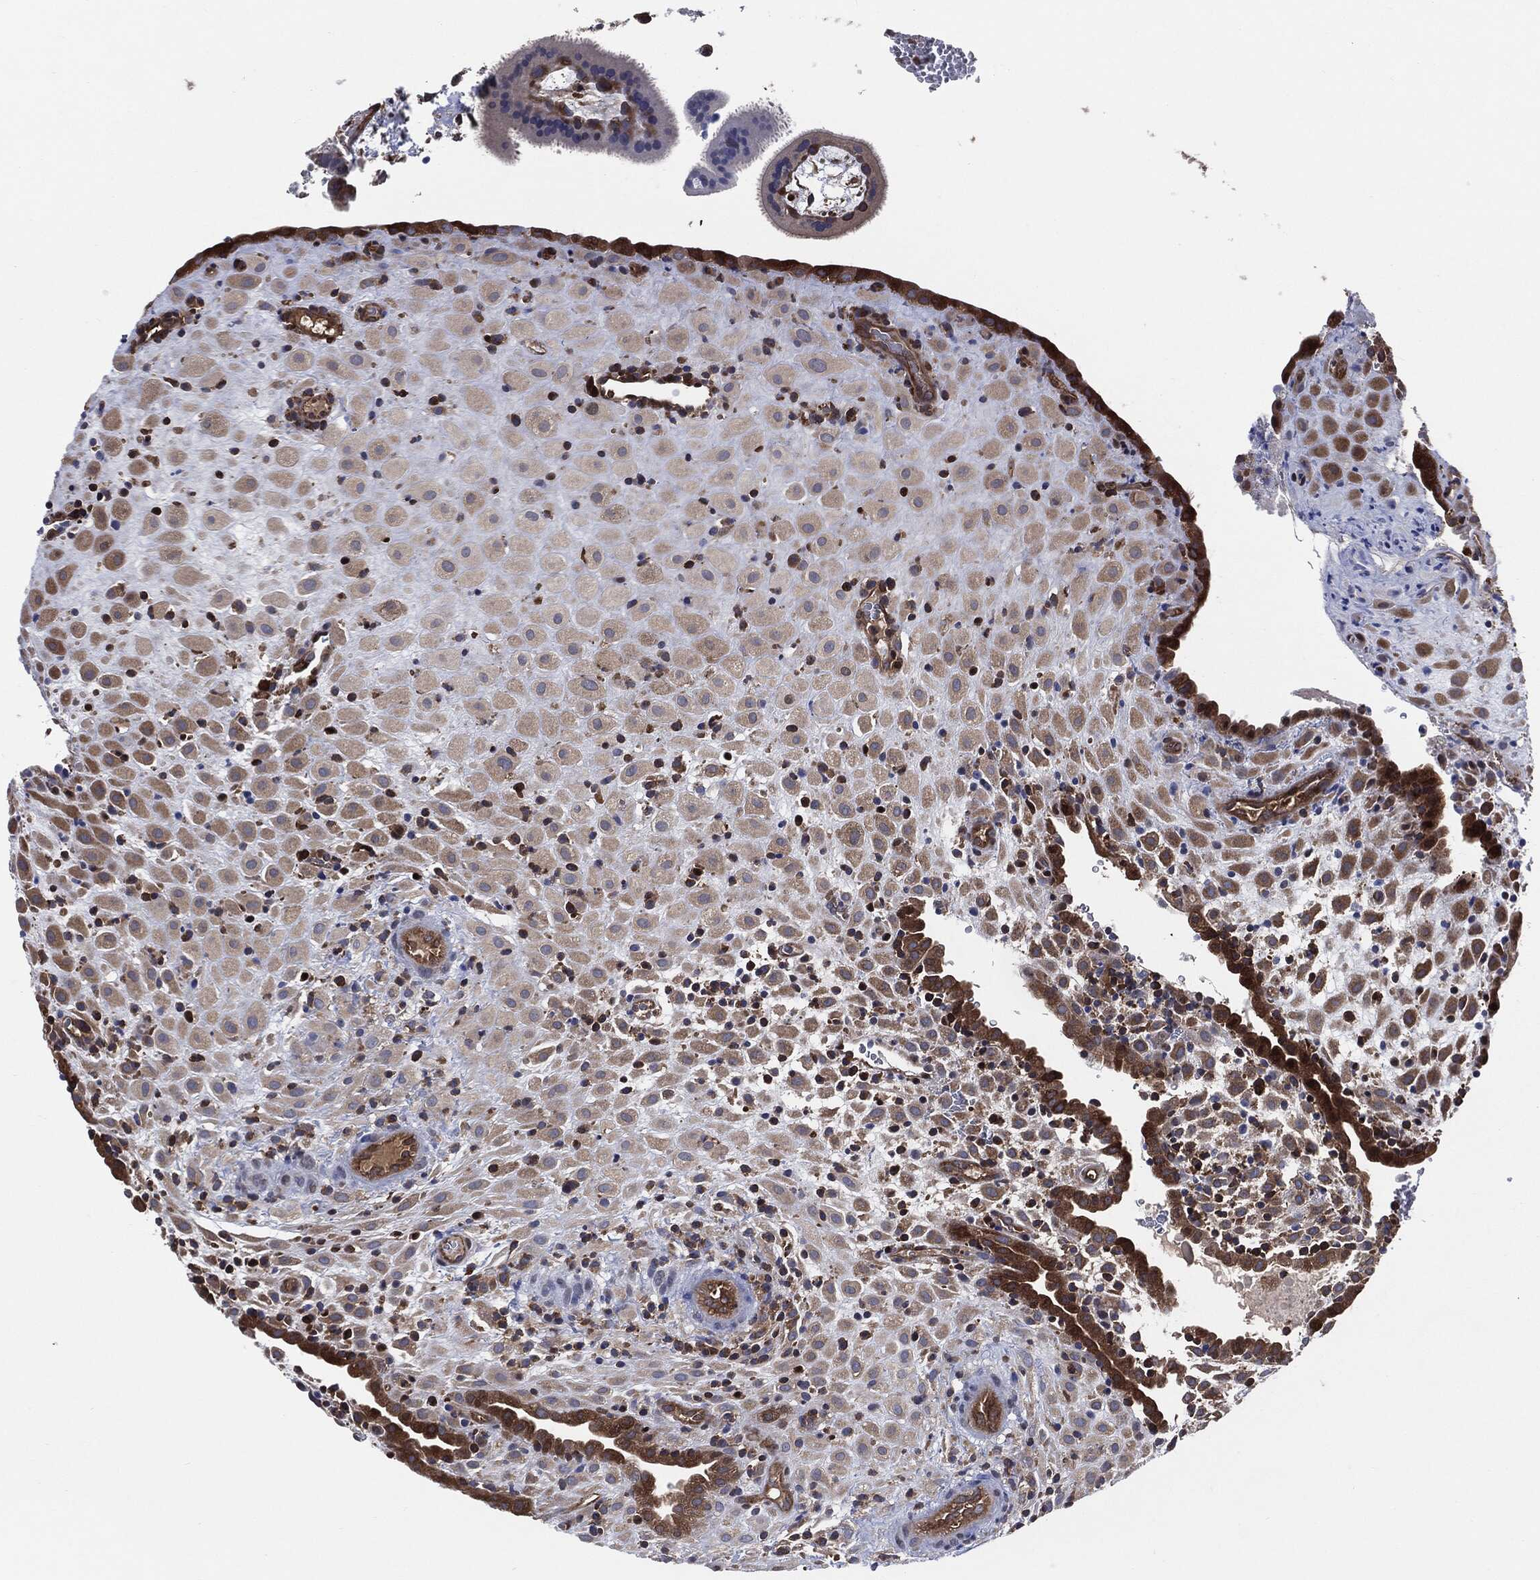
{"staining": {"intensity": "weak", "quantity": "25%-75%", "location": "cytoplasmic/membranous"}, "tissue": "placenta", "cell_type": "Decidual cells", "image_type": "normal", "snomed": [{"axis": "morphology", "description": "Normal tissue, NOS"}, {"axis": "topography", "description": "Placenta"}], "caption": "Weak cytoplasmic/membranous protein expression is identified in about 25%-75% of decidual cells in placenta. (brown staining indicates protein expression, while blue staining denotes nuclei).", "gene": "XPNPEP1", "patient": {"sex": "female", "age": 19}}